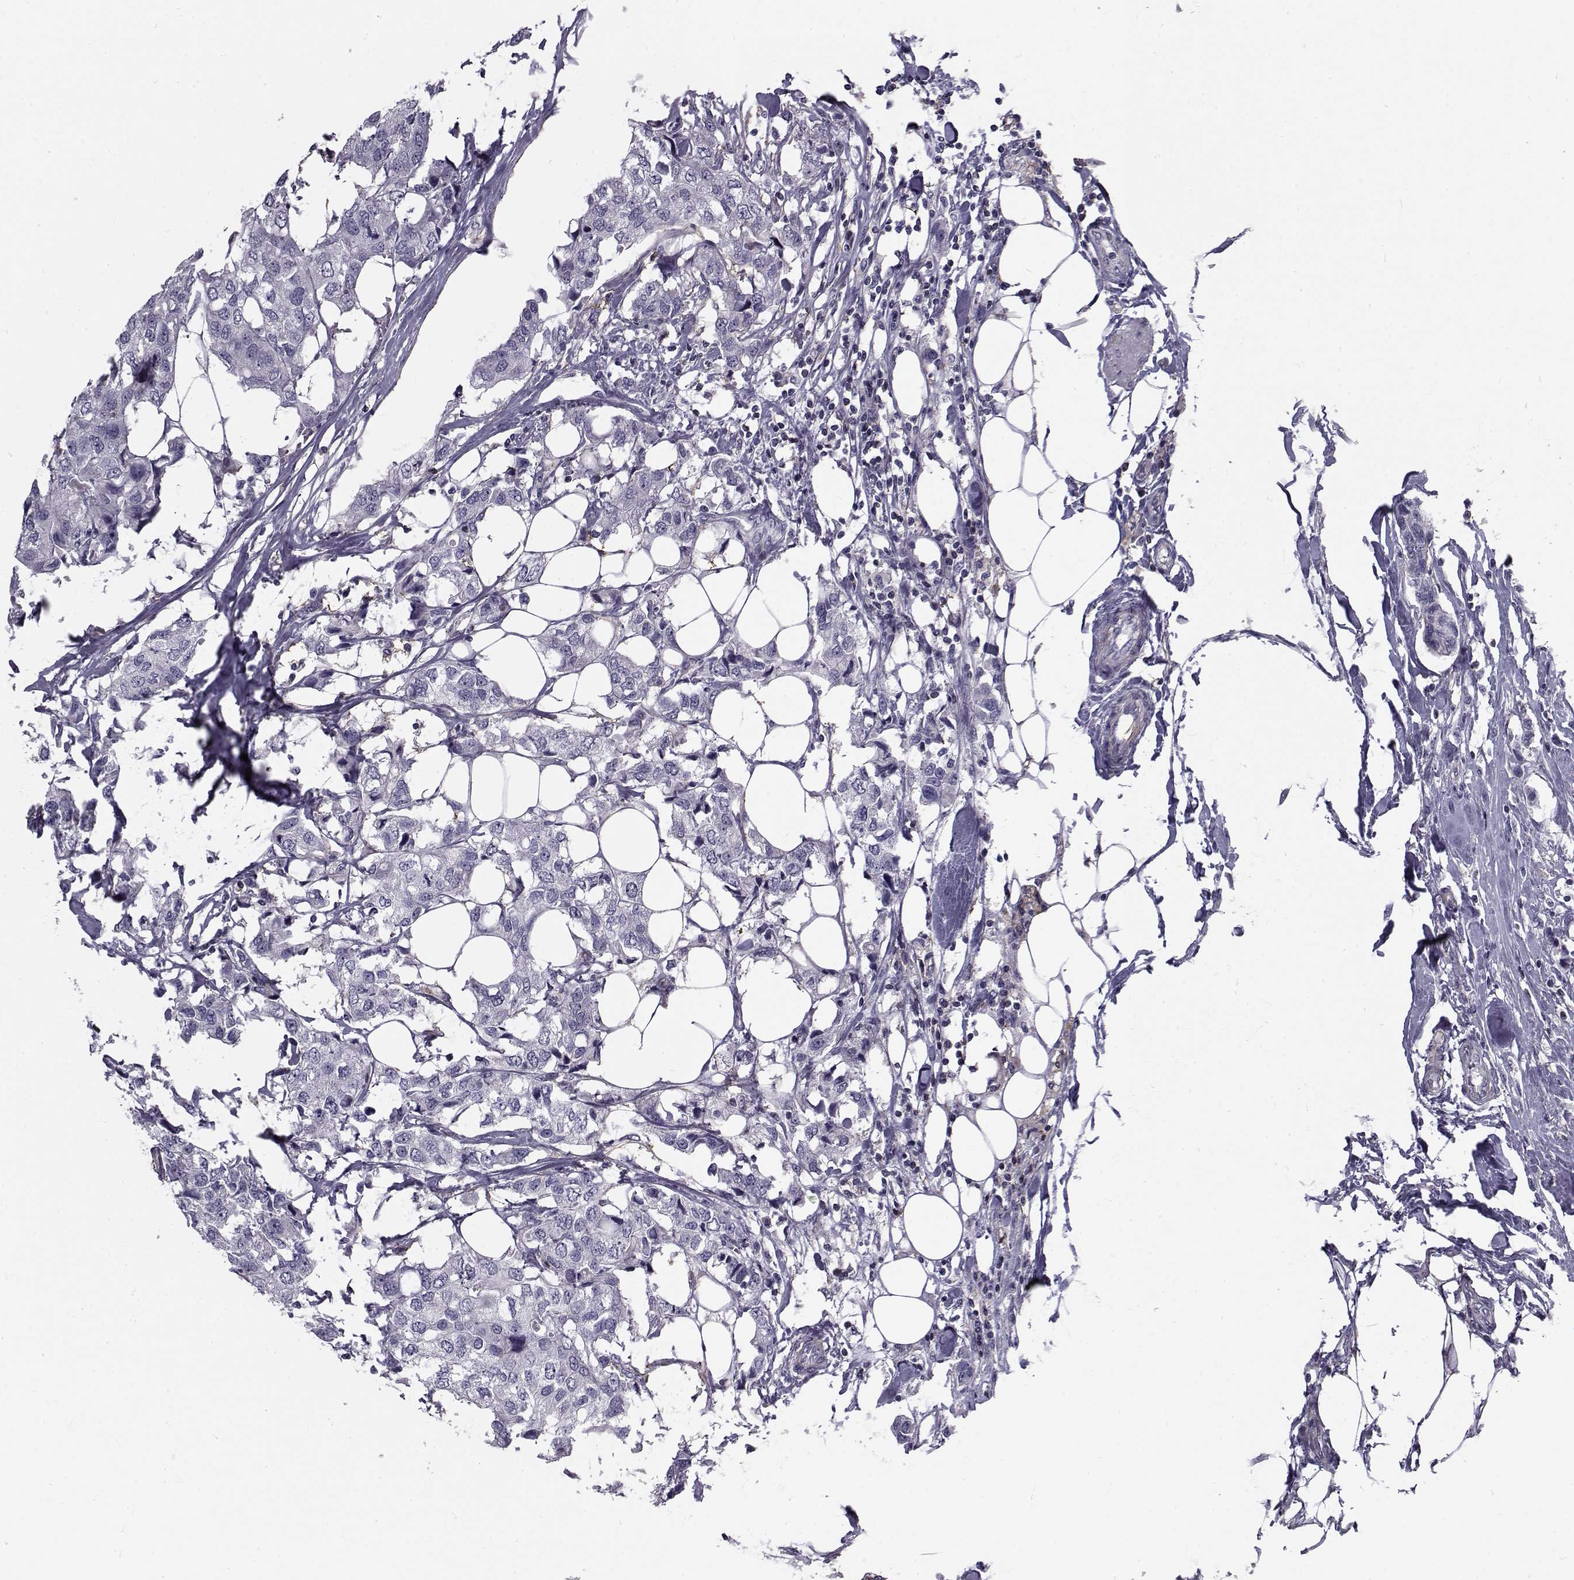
{"staining": {"intensity": "negative", "quantity": "none", "location": "none"}, "tissue": "breast cancer", "cell_type": "Tumor cells", "image_type": "cancer", "snomed": [{"axis": "morphology", "description": "Duct carcinoma"}, {"axis": "topography", "description": "Breast"}], "caption": "Protein analysis of breast cancer displays no significant positivity in tumor cells.", "gene": "LRRC27", "patient": {"sex": "female", "age": 80}}